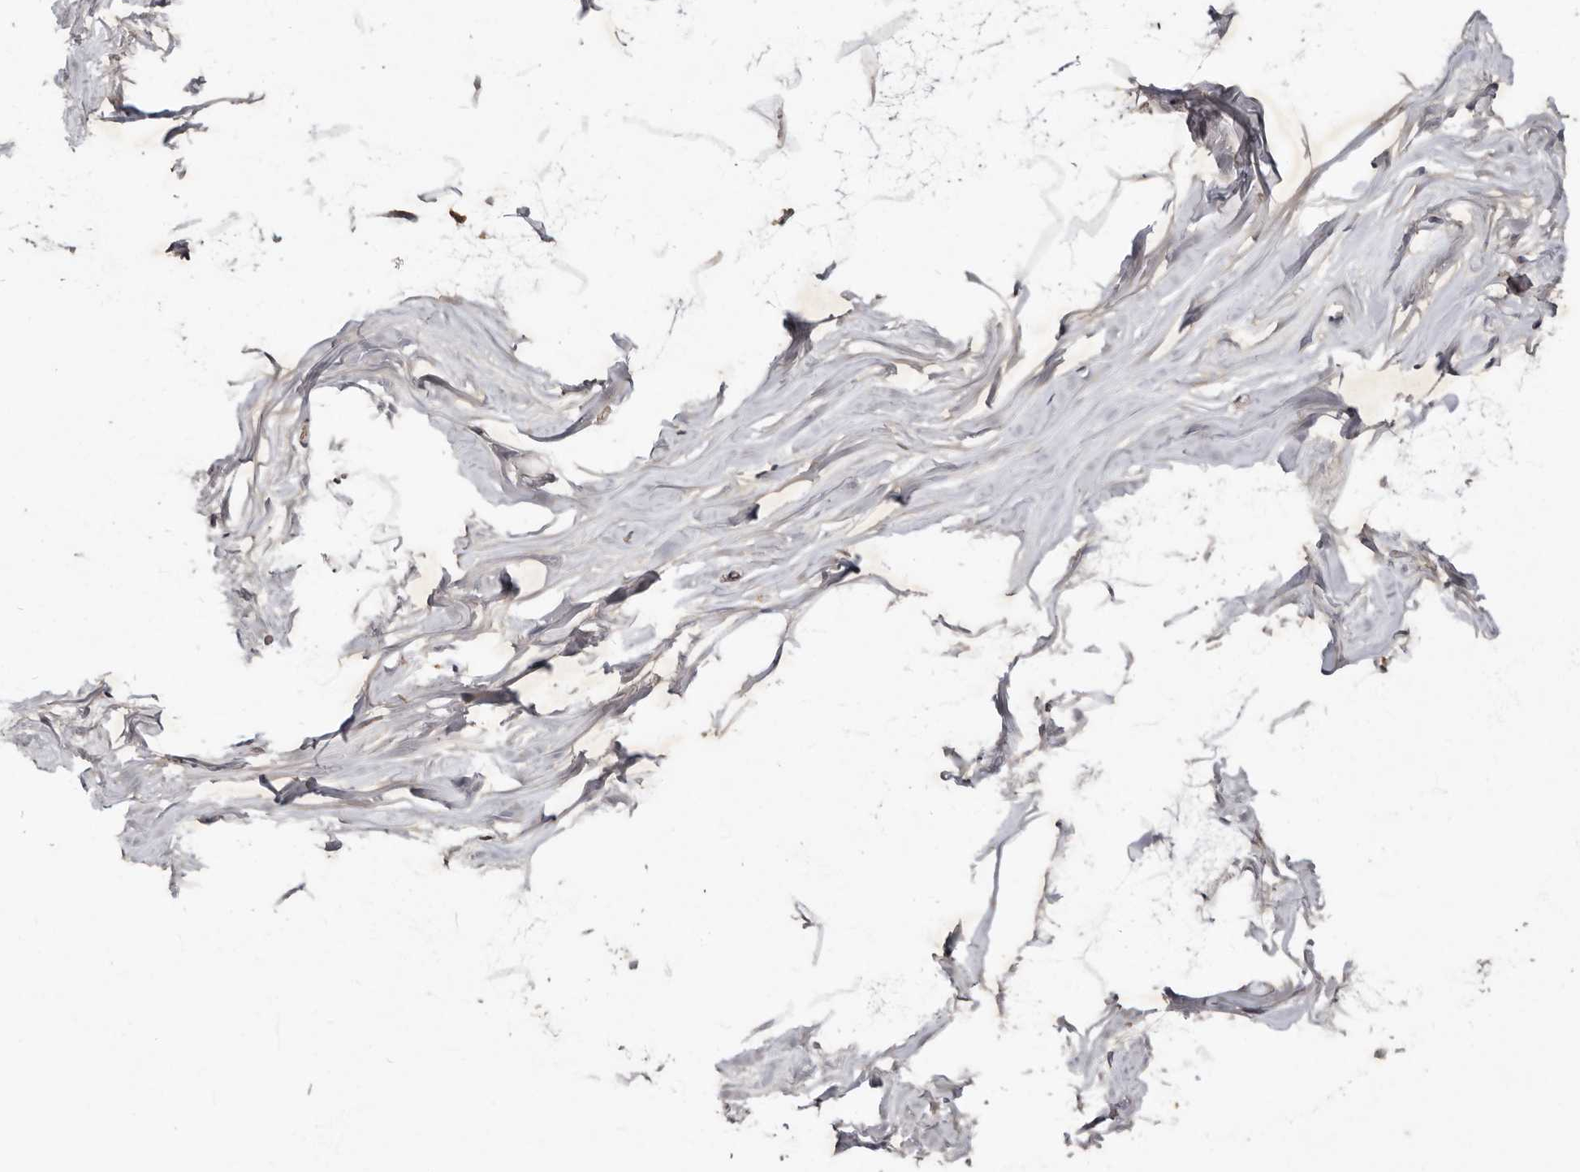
{"staining": {"intensity": "negative", "quantity": "none", "location": "none"}, "tissue": "breast", "cell_type": "Adipocytes", "image_type": "normal", "snomed": [{"axis": "morphology", "description": "Normal tissue, NOS"}, {"axis": "topography", "description": "Breast"}], "caption": "Adipocytes show no significant staining in unremarkable breast. (Stains: DAB (3,3'-diaminobenzidine) IHC with hematoxylin counter stain, Microscopy: brightfield microscopy at high magnification).", "gene": "KIF26B", "patient": {"sex": "female", "age": 62}}